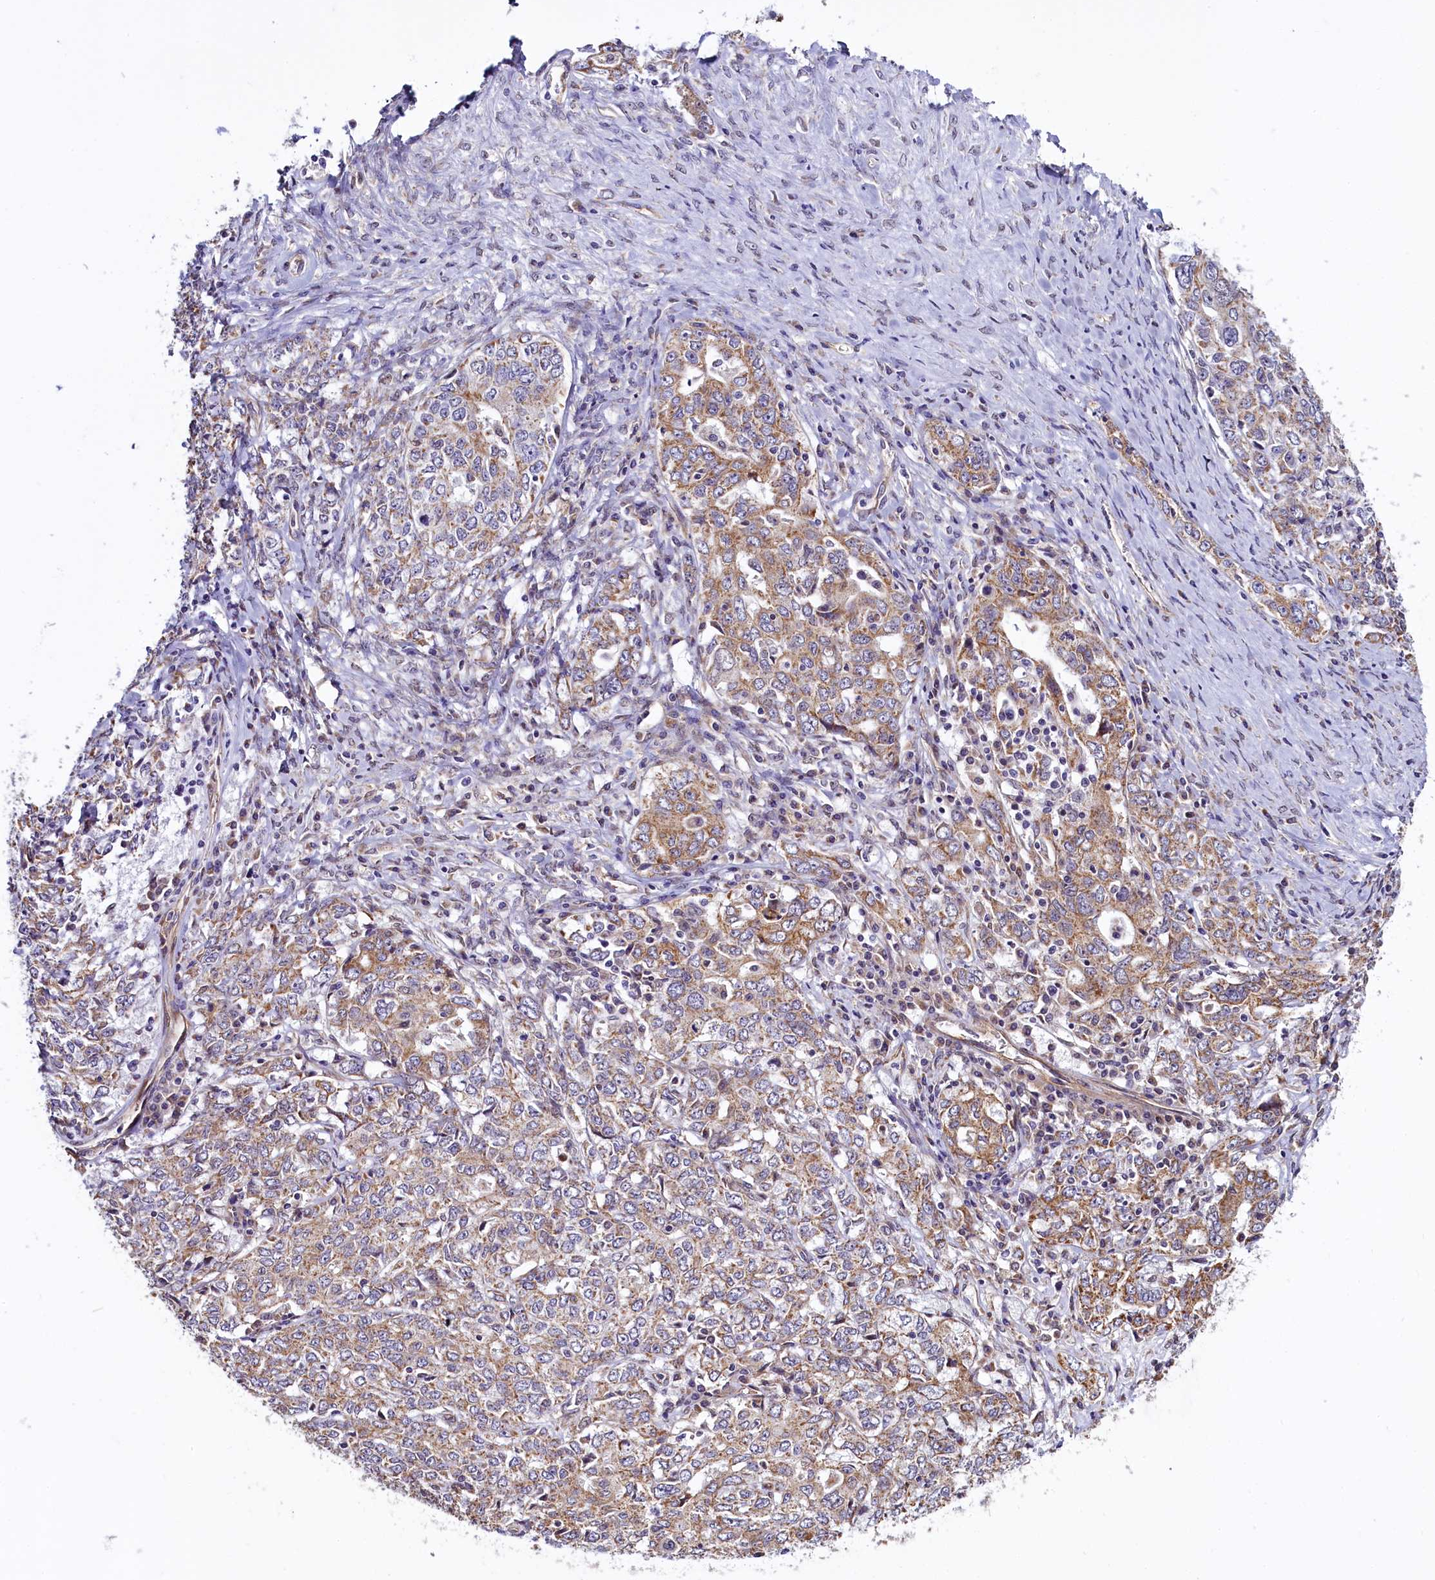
{"staining": {"intensity": "moderate", "quantity": ">75%", "location": "cytoplasmic/membranous"}, "tissue": "ovarian cancer", "cell_type": "Tumor cells", "image_type": "cancer", "snomed": [{"axis": "morphology", "description": "Carcinoma, endometroid"}, {"axis": "topography", "description": "Ovary"}], "caption": "Ovarian endometroid carcinoma stained with a protein marker displays moderate staining in tumor cells.", "gene": "UACA", "patient": {"sex": "female", "age": 62}}